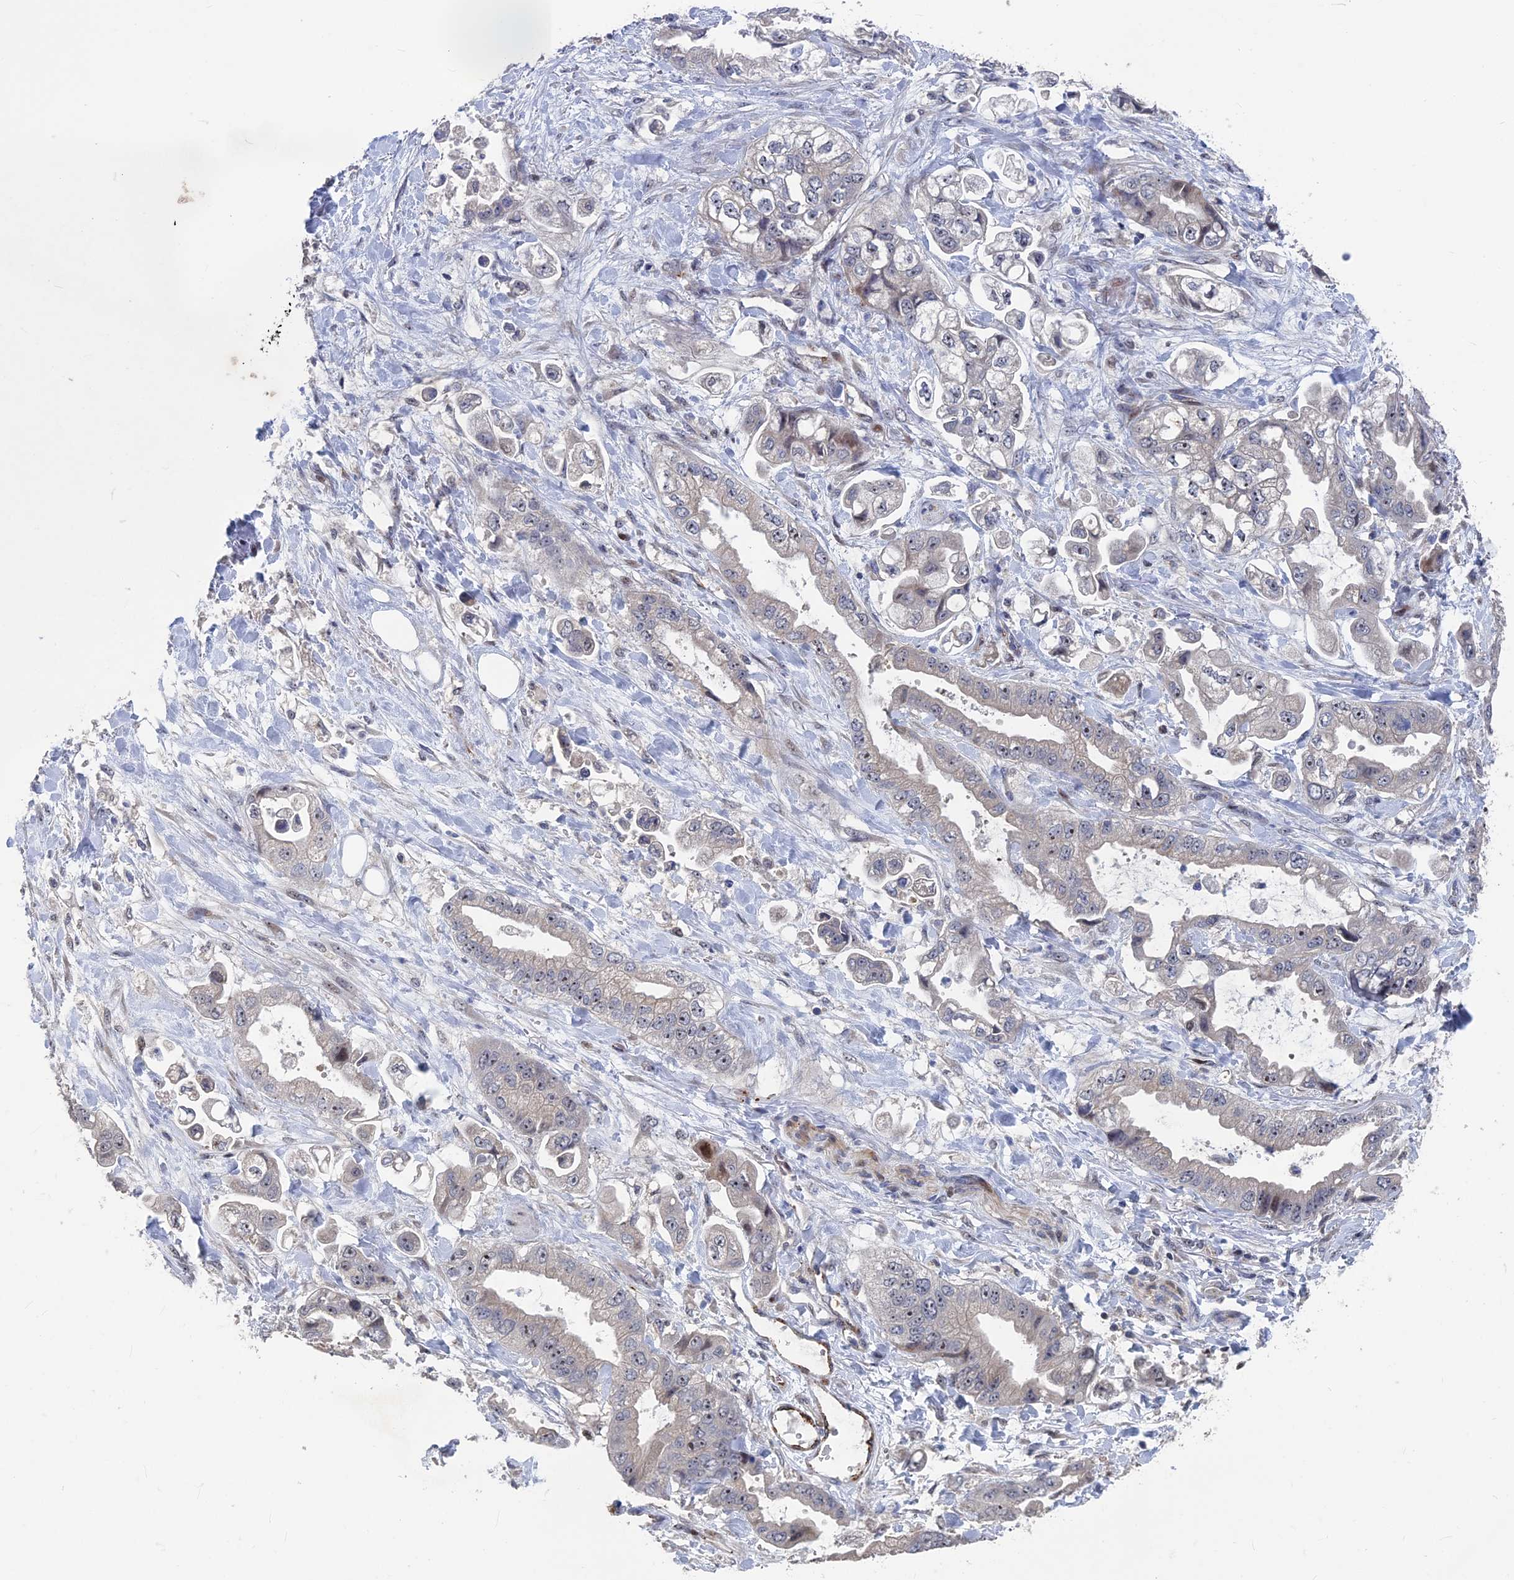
{"staining": {"intensity": "moderate", "quantity": "<25%", "location": "nuclear"}, "tissue": "stomach cancer", "cell_type": "Tumor cells", "image_type": "cancer", "snomed": [{"axis": "morphology", "description": "Adenocarcinoma, NOS"}, {"axis": "topography", "description": "Stomach"}], "caption": "A high-resolution photomicrograph shows immunohistochemistry staining of stomach adenocarcinoma, which shows moderate nuclear positivity in about <25% of tumor cells.", "gene": "SH3D21", "patient": {"sex": "male", "age": 62}}